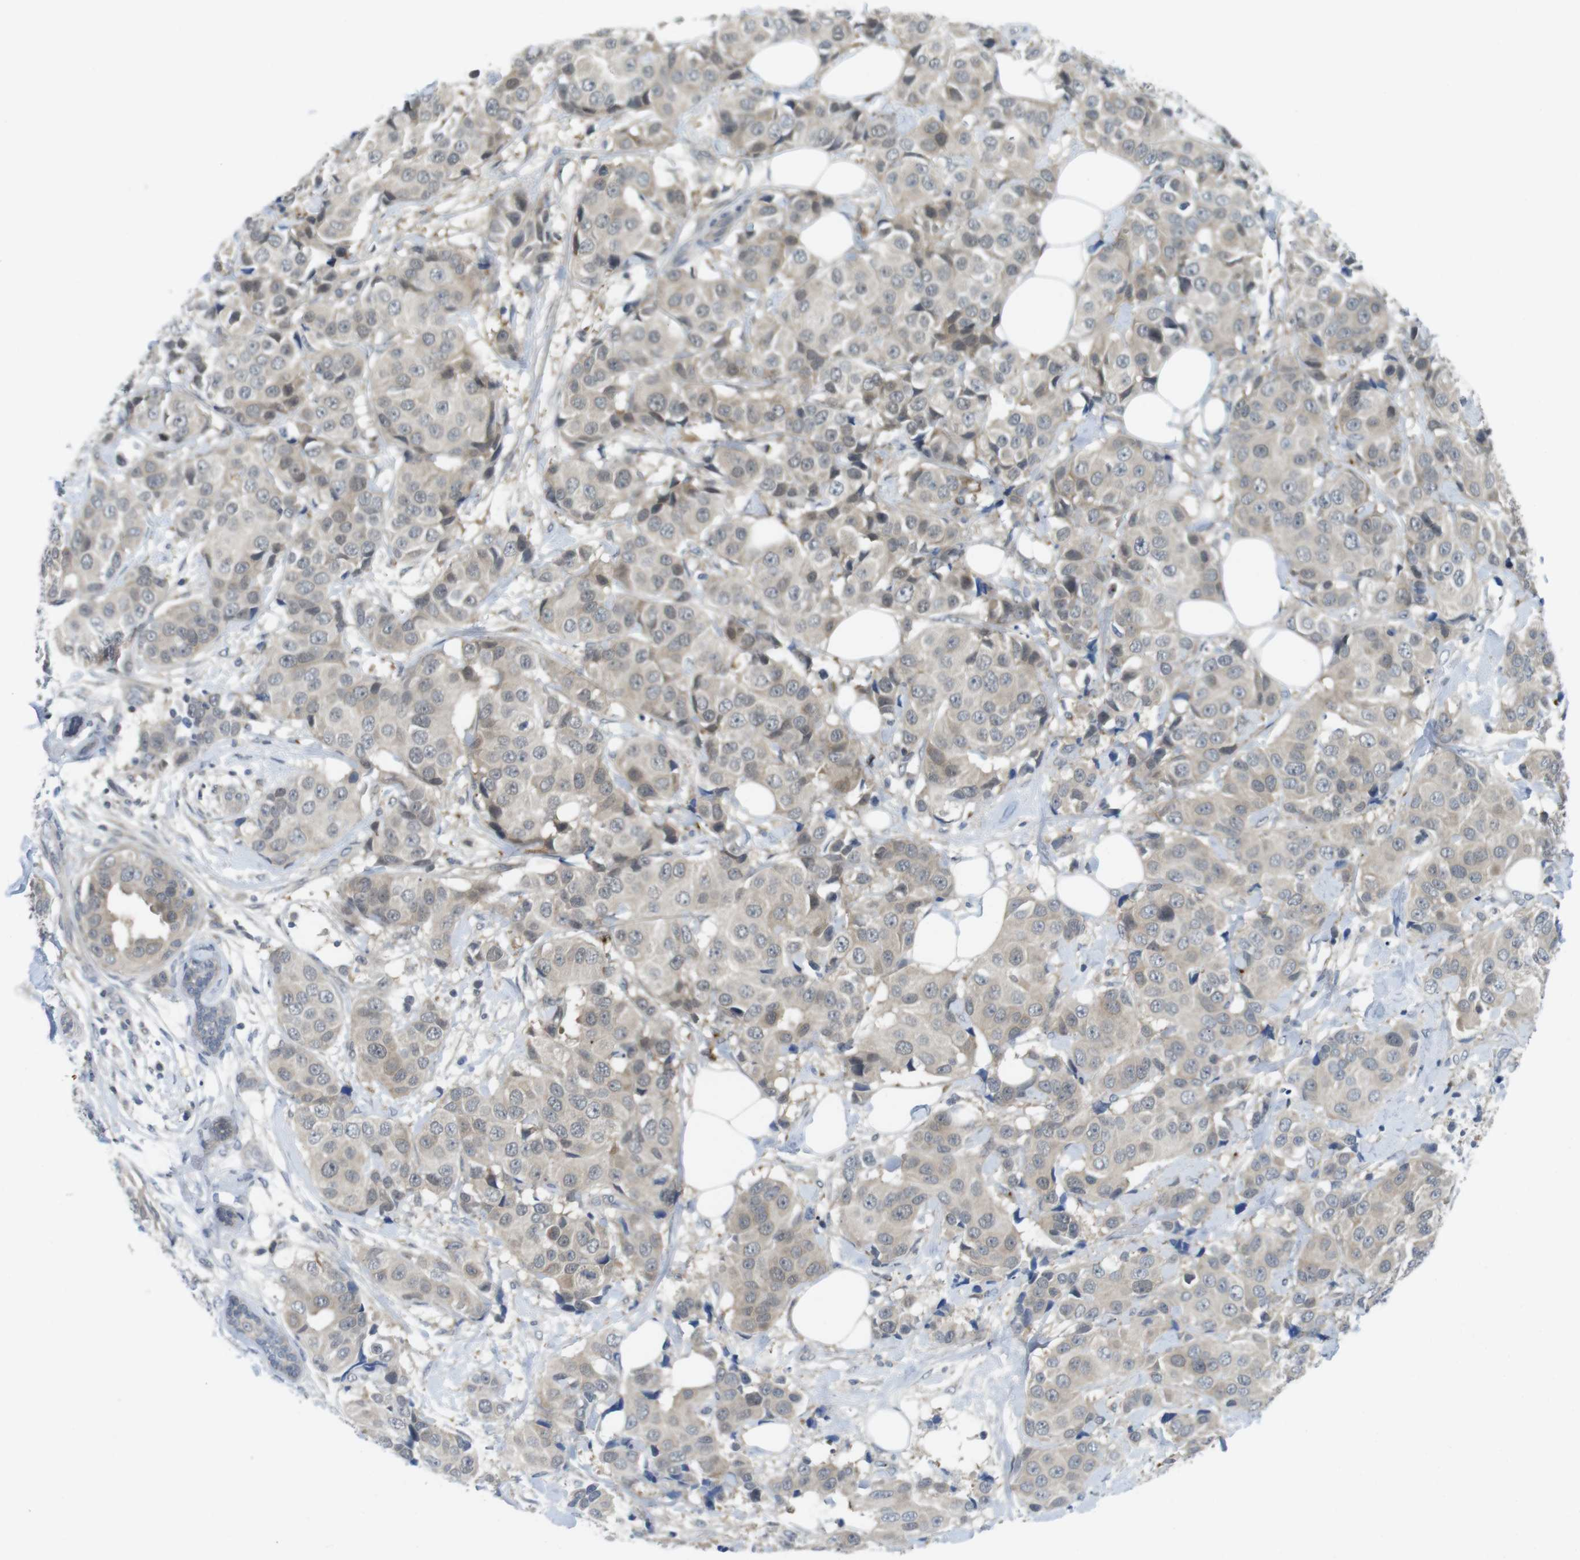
{"staining": {"intensity": "weak", "quantity": ">75%", "location": "cytoplasmic/membranous"}, "tissue": "breast cancer", "cell_type": "Tumor cells", "image_type": "cancer", "snomed": [{"axis": "morphology", "description": "Normal tissue, NOS"}, {"axis": "morphology", "description": "Duct carcinoma"}, {"axis": "topography", "description": "Breast"}], "caption": "Immunohistochemical staining of breast cancer (intraductal carcinoma) reveals weak cytoplasmic/membranous protein positivity in approximately >75% of tumor cells.", "gene": "CASP2", "patient": {"sex": "female", "age": 39}}